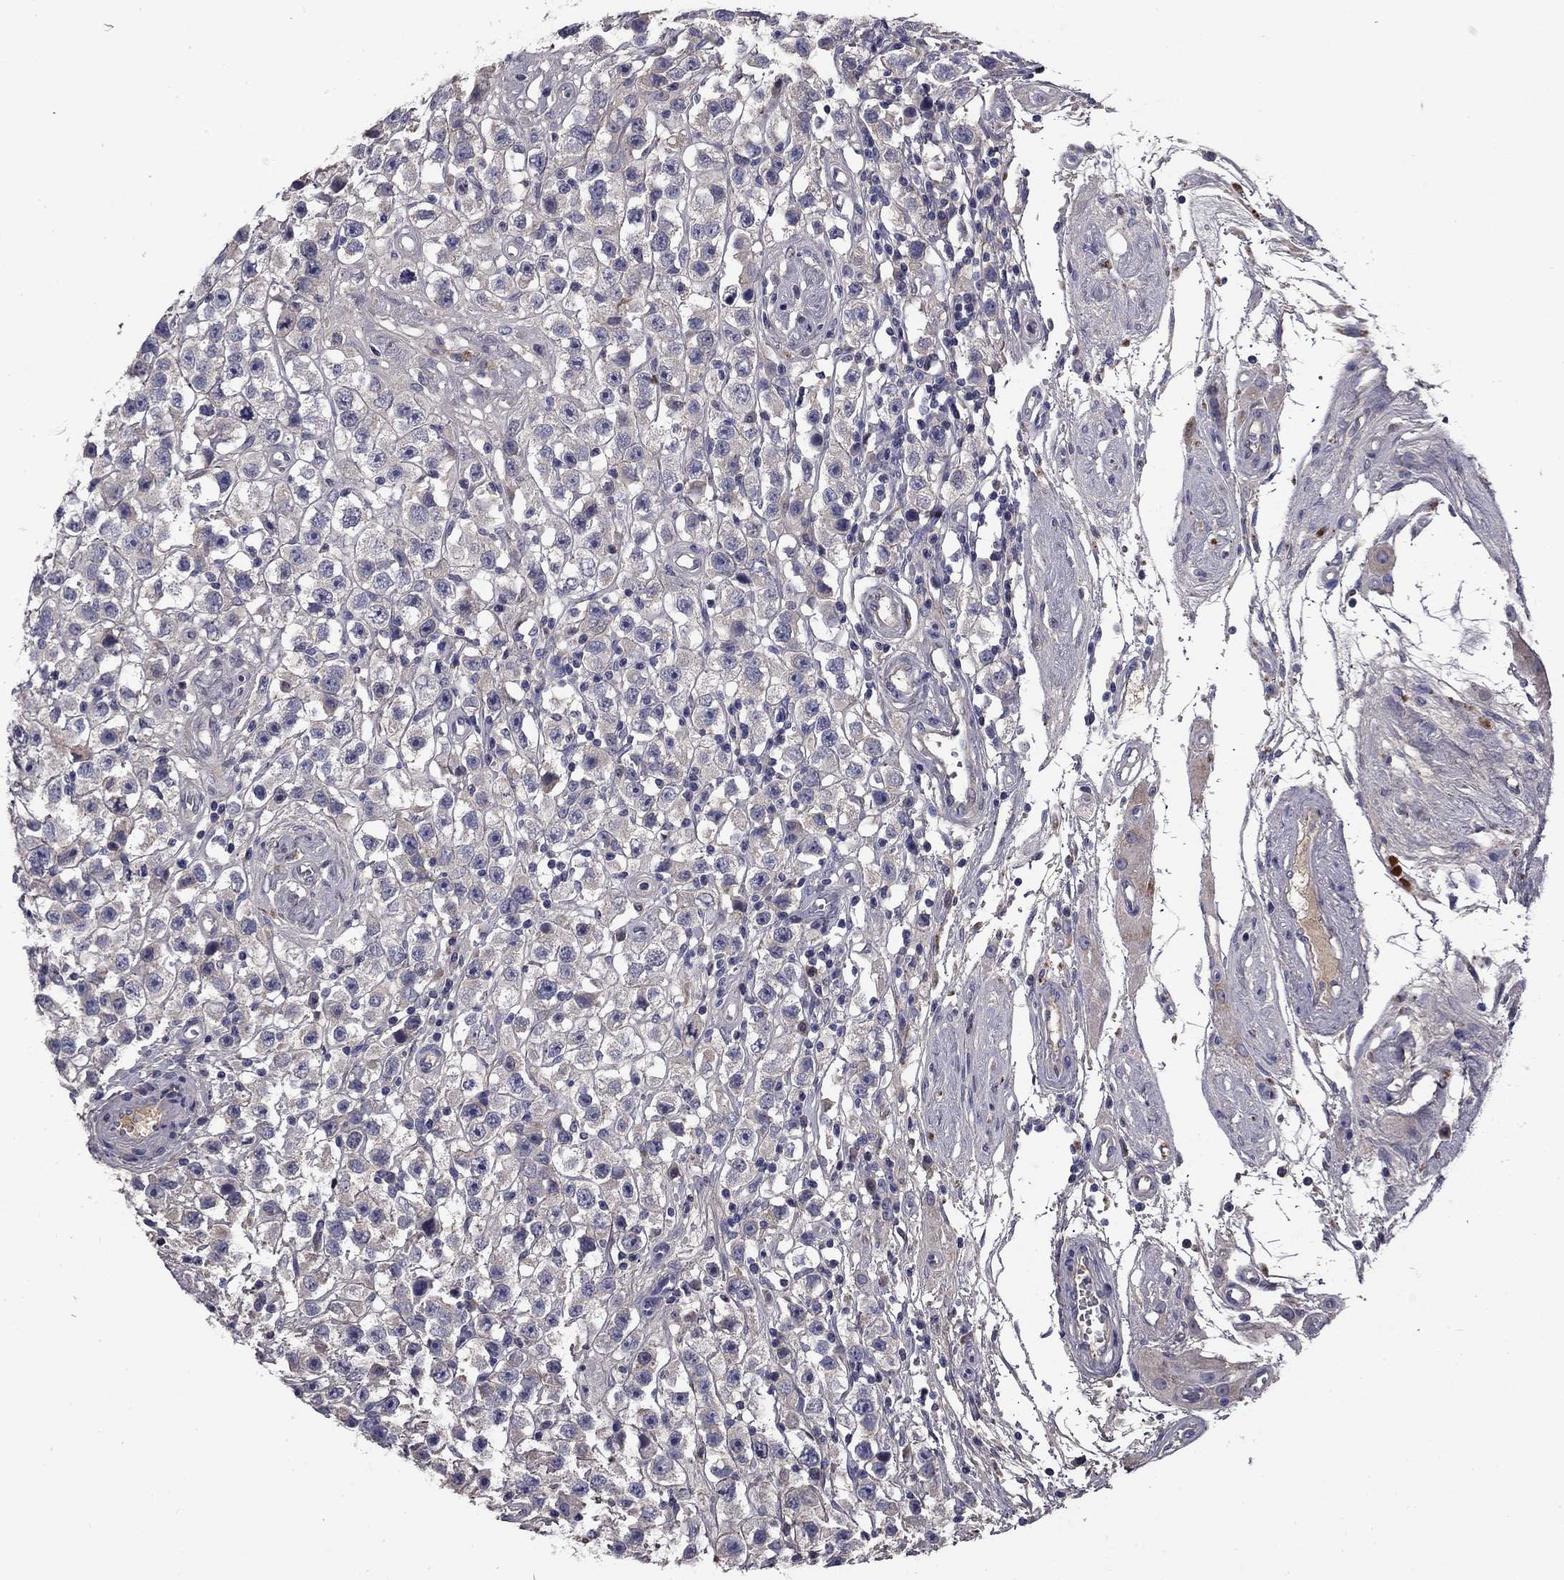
{"staining": {"intensity": "negative", "quantity": "none", "location": "none"}, "tissue": "testis cancer", "cell_type": "Tumor cells", "image_type": "cancer", "snomed": [{"axis": "morphology", "description": "Seminoma, NOS"}, {"axis": "topography", "description": "Testis"}], "caption": "DAB (3,3'-diaminobenzidine) immunohistochemical staining of human testis cancer demonstrates no significant positivity in tumor cells.", "gene": "COL2A1", "patient": {"sex": "male", "age": 45}}